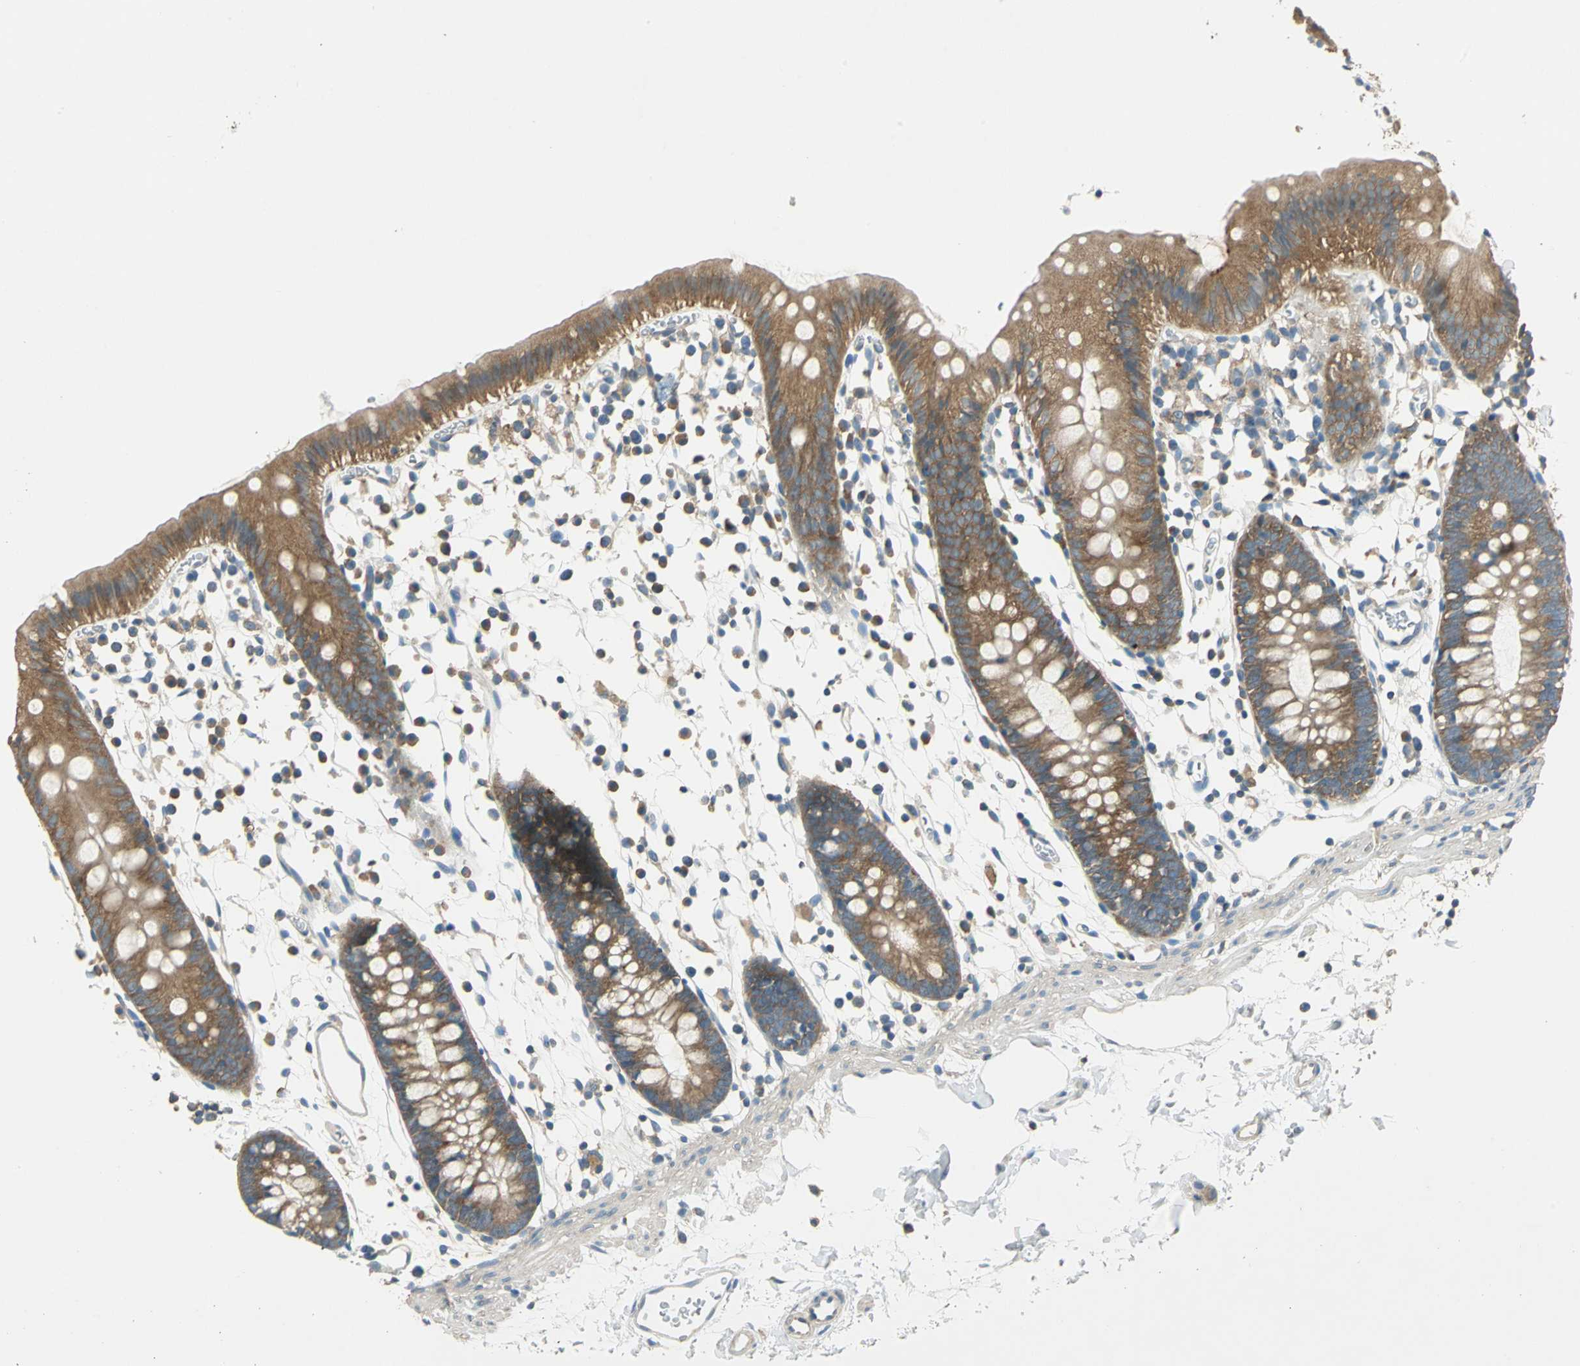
{"staining": {"intensity": "weak", "quantity": "25%-75%", "location": "cytoplasmic/membranous"}, "tissue": "colon", "cell_type": "Endothelial cells", "image_type": "normal", "snomed": [{"axis": "morphology", "description": "Normal tissue, NOS"}, {"axis": "topography", "description": "Colon"}], "caption": "Endothelial cells show weak cytoplasmic/membranous positivity in about 25%-75% of cells in benign colon.", "gene": "SHC2", "patient": {"sex": "male", "age": 14}}